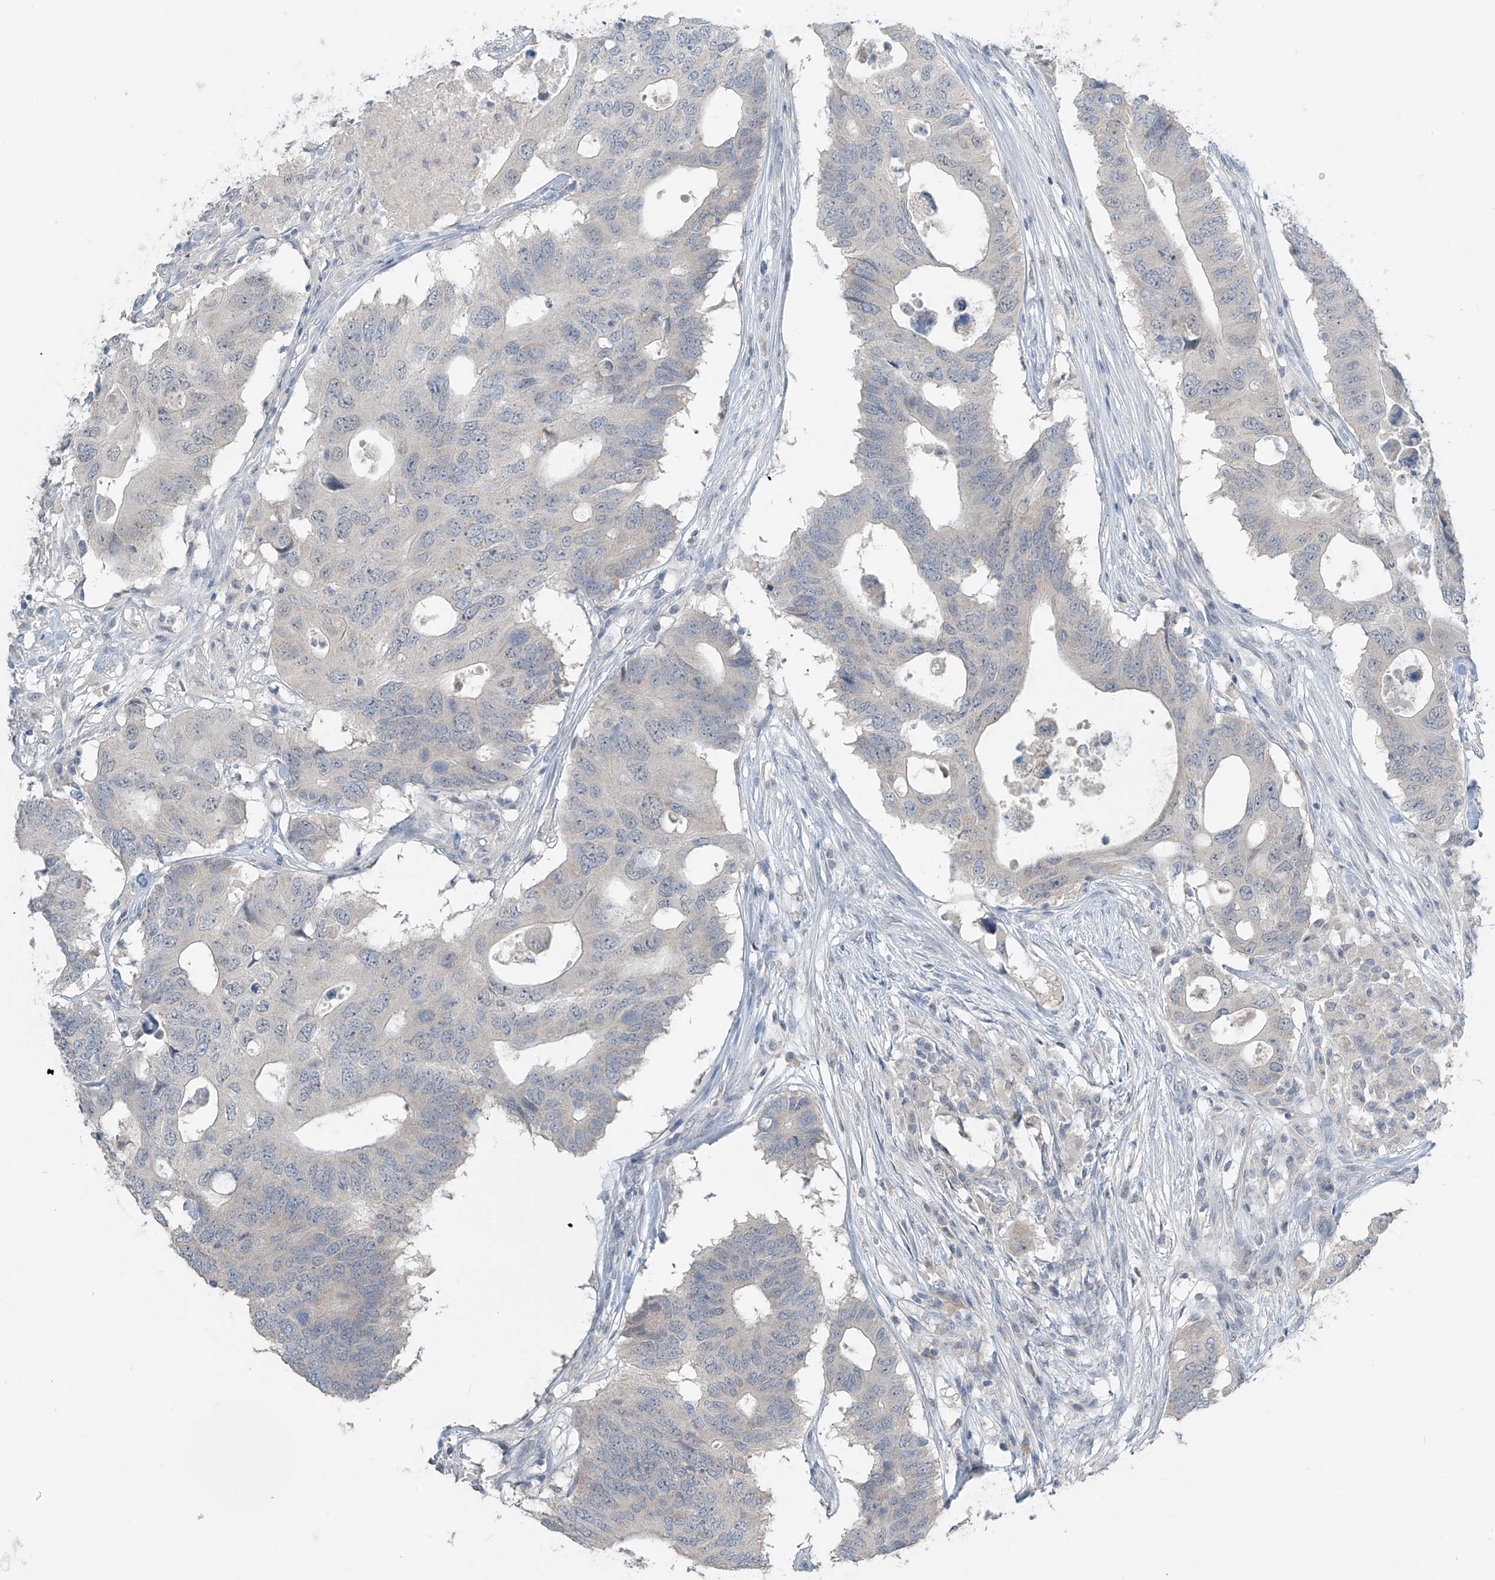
{"staining": {"intensity": "negative", "quantity": "none", "location": "none"}, "tissue": "colorectal cancer", "cell_type": "Tumor cells", "image_type": "cancer", "snomed": [{"axis": "morphology", "description": "Adenocarcinoma, NOS"}, {"axis": "topography", "description": "Colon"}], "caption": "Tumor cells are negative for brown protein staining in adenocarcinoma (colorectal).", "gene": "METAP1D", "patient": {"sex": "male", "age": 71}}